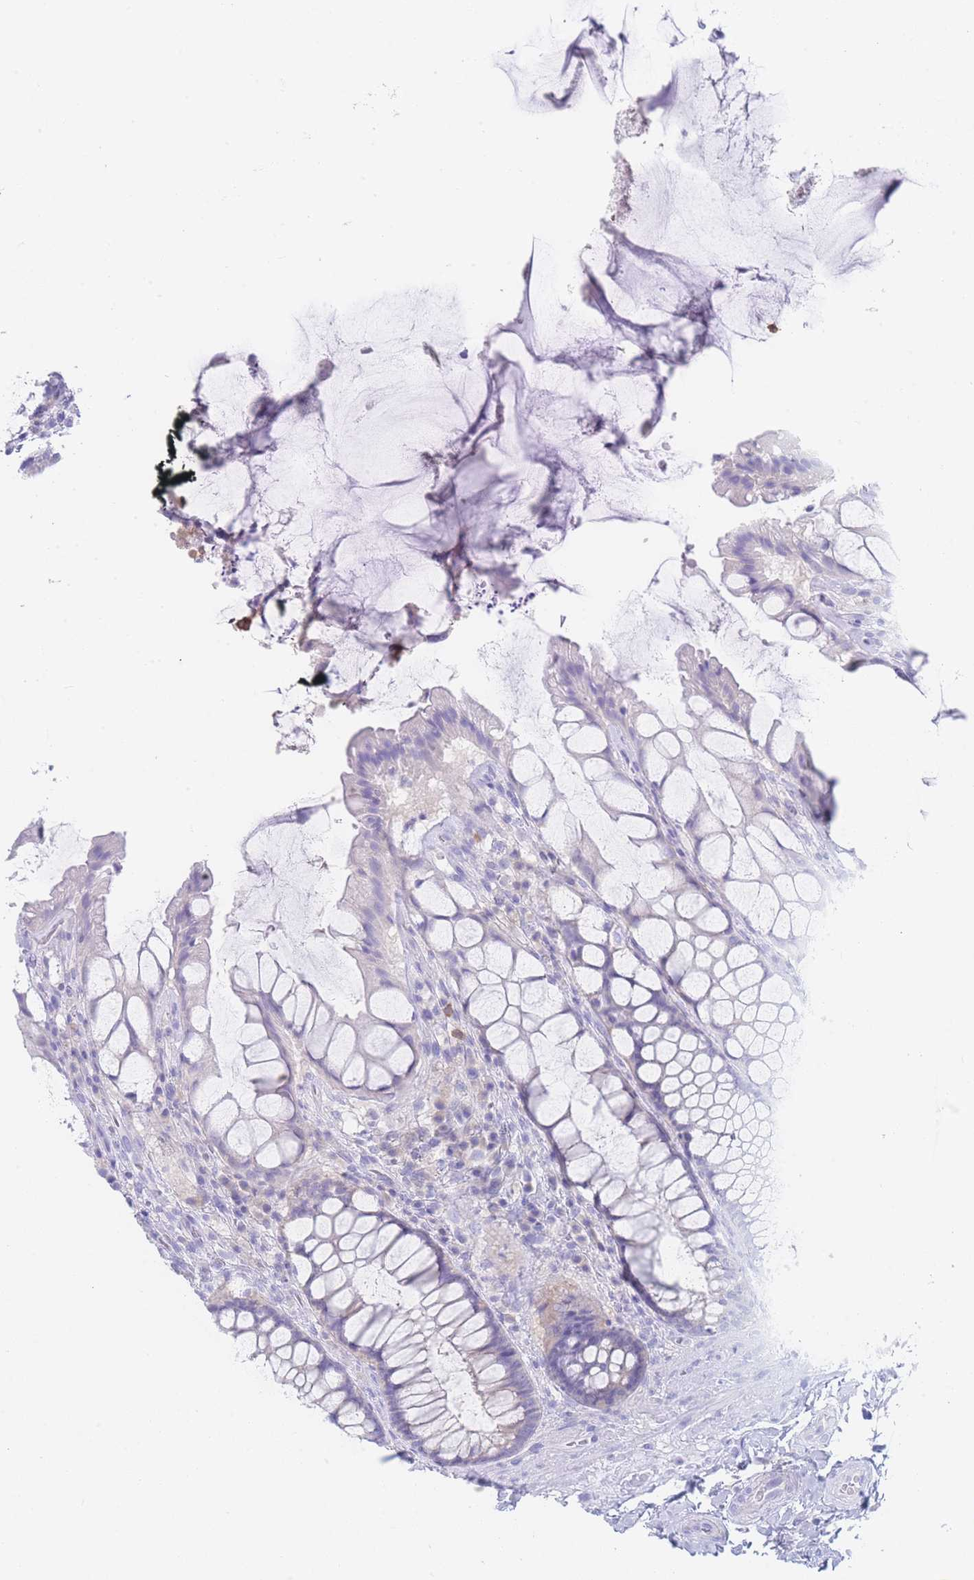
{"staining": {"intensity": "negative", "quantity": "none", "location": "none"}, "tissue": "rectum", "cell_type": "Glandular cells", "image_type": "normal", "snomed": [{"axis": "morphology", "description": "Normal tissue, NOS"}, {"axis": "topography", "description": "Rectum"}], "caption": "IHC histopathology image of benign human rectum stained for a protein (brown), which displays no positivity in glandular cells.", "gene": "LZTFL1", "patient": {"sex": "female", "age": 58}}